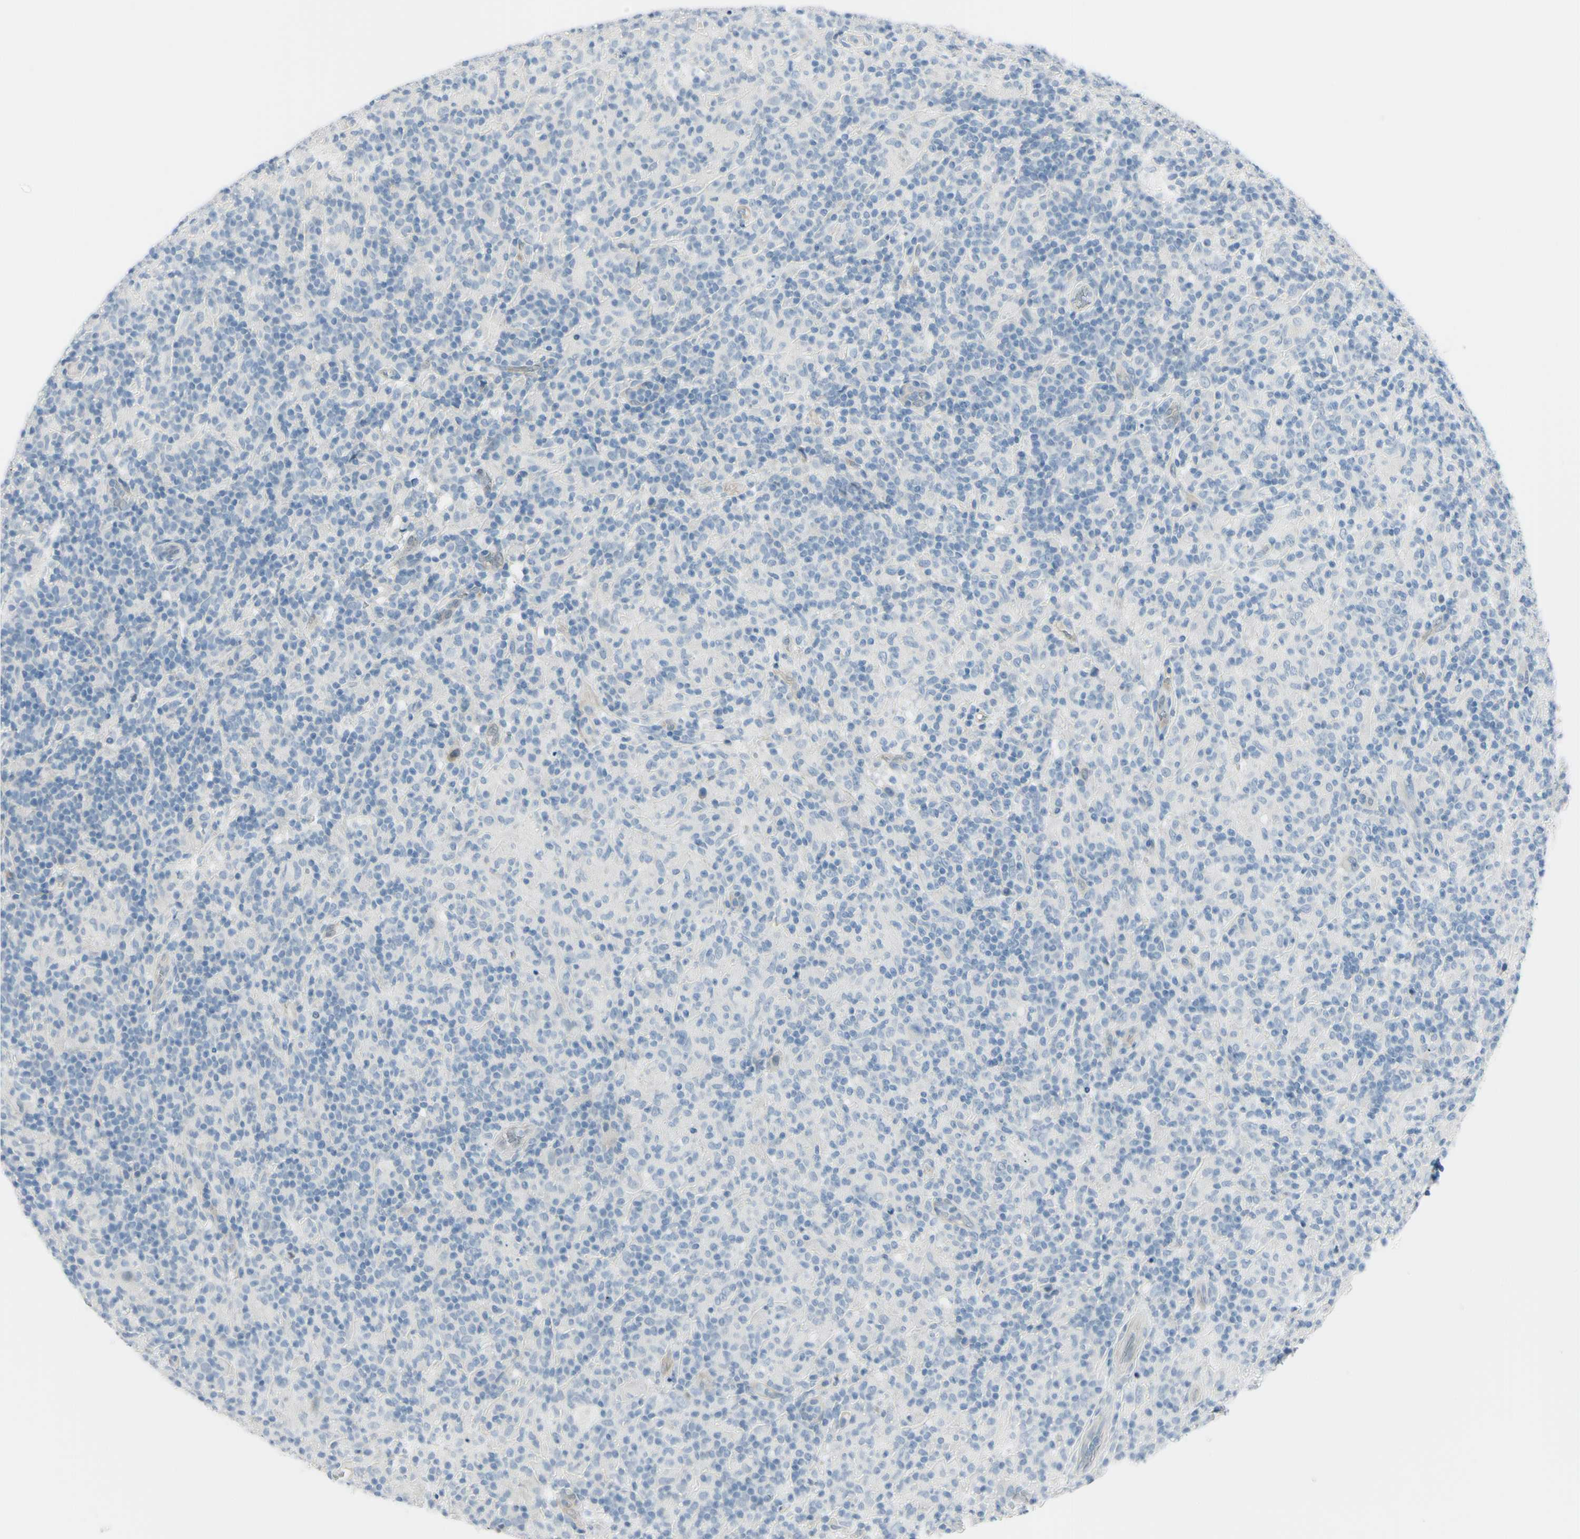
{"staining": {"intensity": "negative", "quantity": "none", "location": "none"}, "tissue": "lymphoma", "cell_type": "Tumor cells", "image_type": "cancer", "snomed": [{"axis": "morphology", "description": "Hodgkin's disease, NOS"}, {"axis": "topography", "description": "Lymph node"}], "caption": "Human Hodgkin's disease stained for a protein using immunohistochemistry (IHC) reveals no positivity in tumor cells.", "gene": "ASB9", "patient": {"sex": "male", "age": 70}}